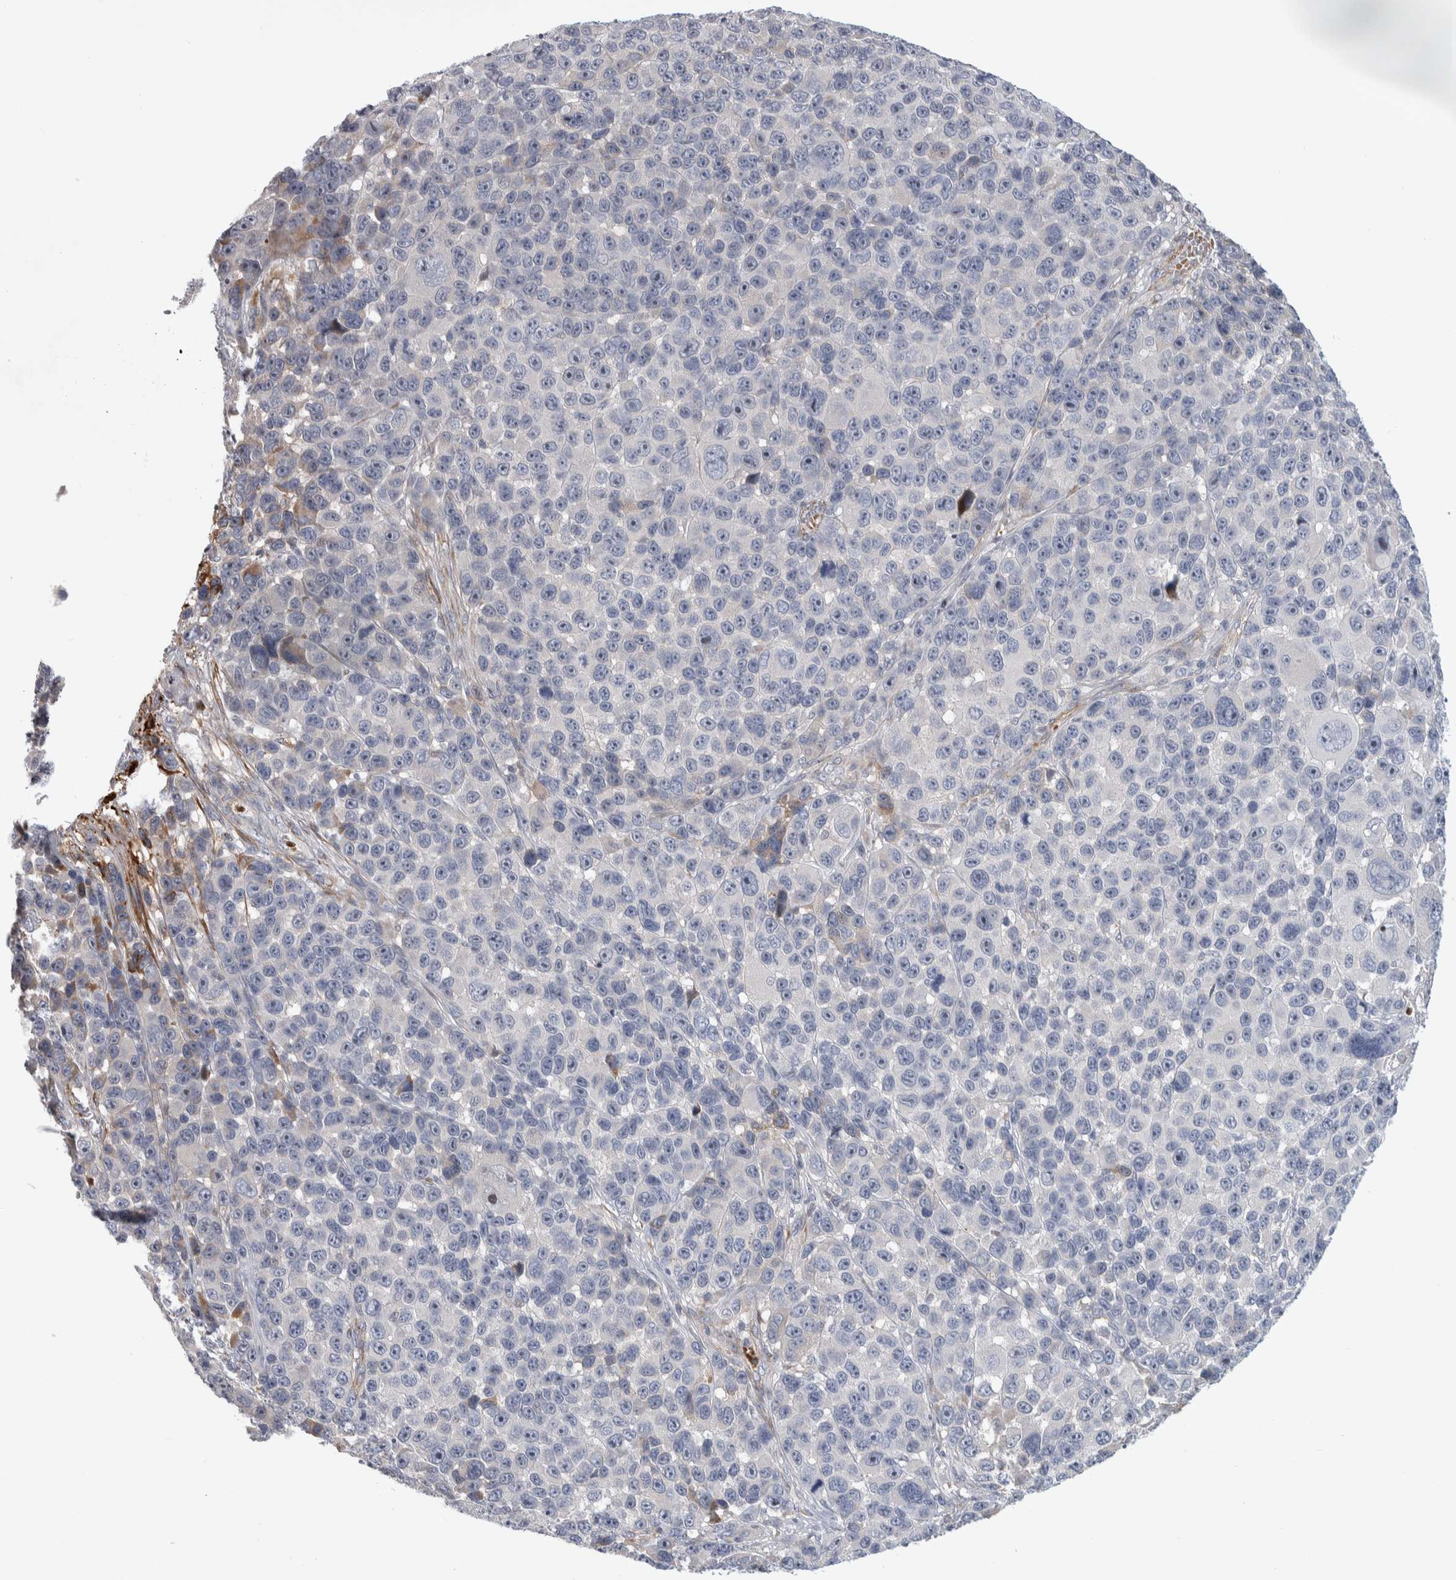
{"staining": {"intensity": "negative", "quantity": "none", "location": "none"}, "tissue": "melanoma", "cell_type": "Tumor cells", "image_type": "cancer", "snomed": [{"axis": "morphology", "description": "Malignant melanoma, NOS"}, {"axis": "topography", "description": "Skin"}], "caption": "The immunohistochemistry (IHC) micrograph has no significant staining in tumor cells of malignant melanoma tissue. Nuclei are stained in blue.", "gene": "PSMG3", "patient": {"sex": "male", "age": 53}}